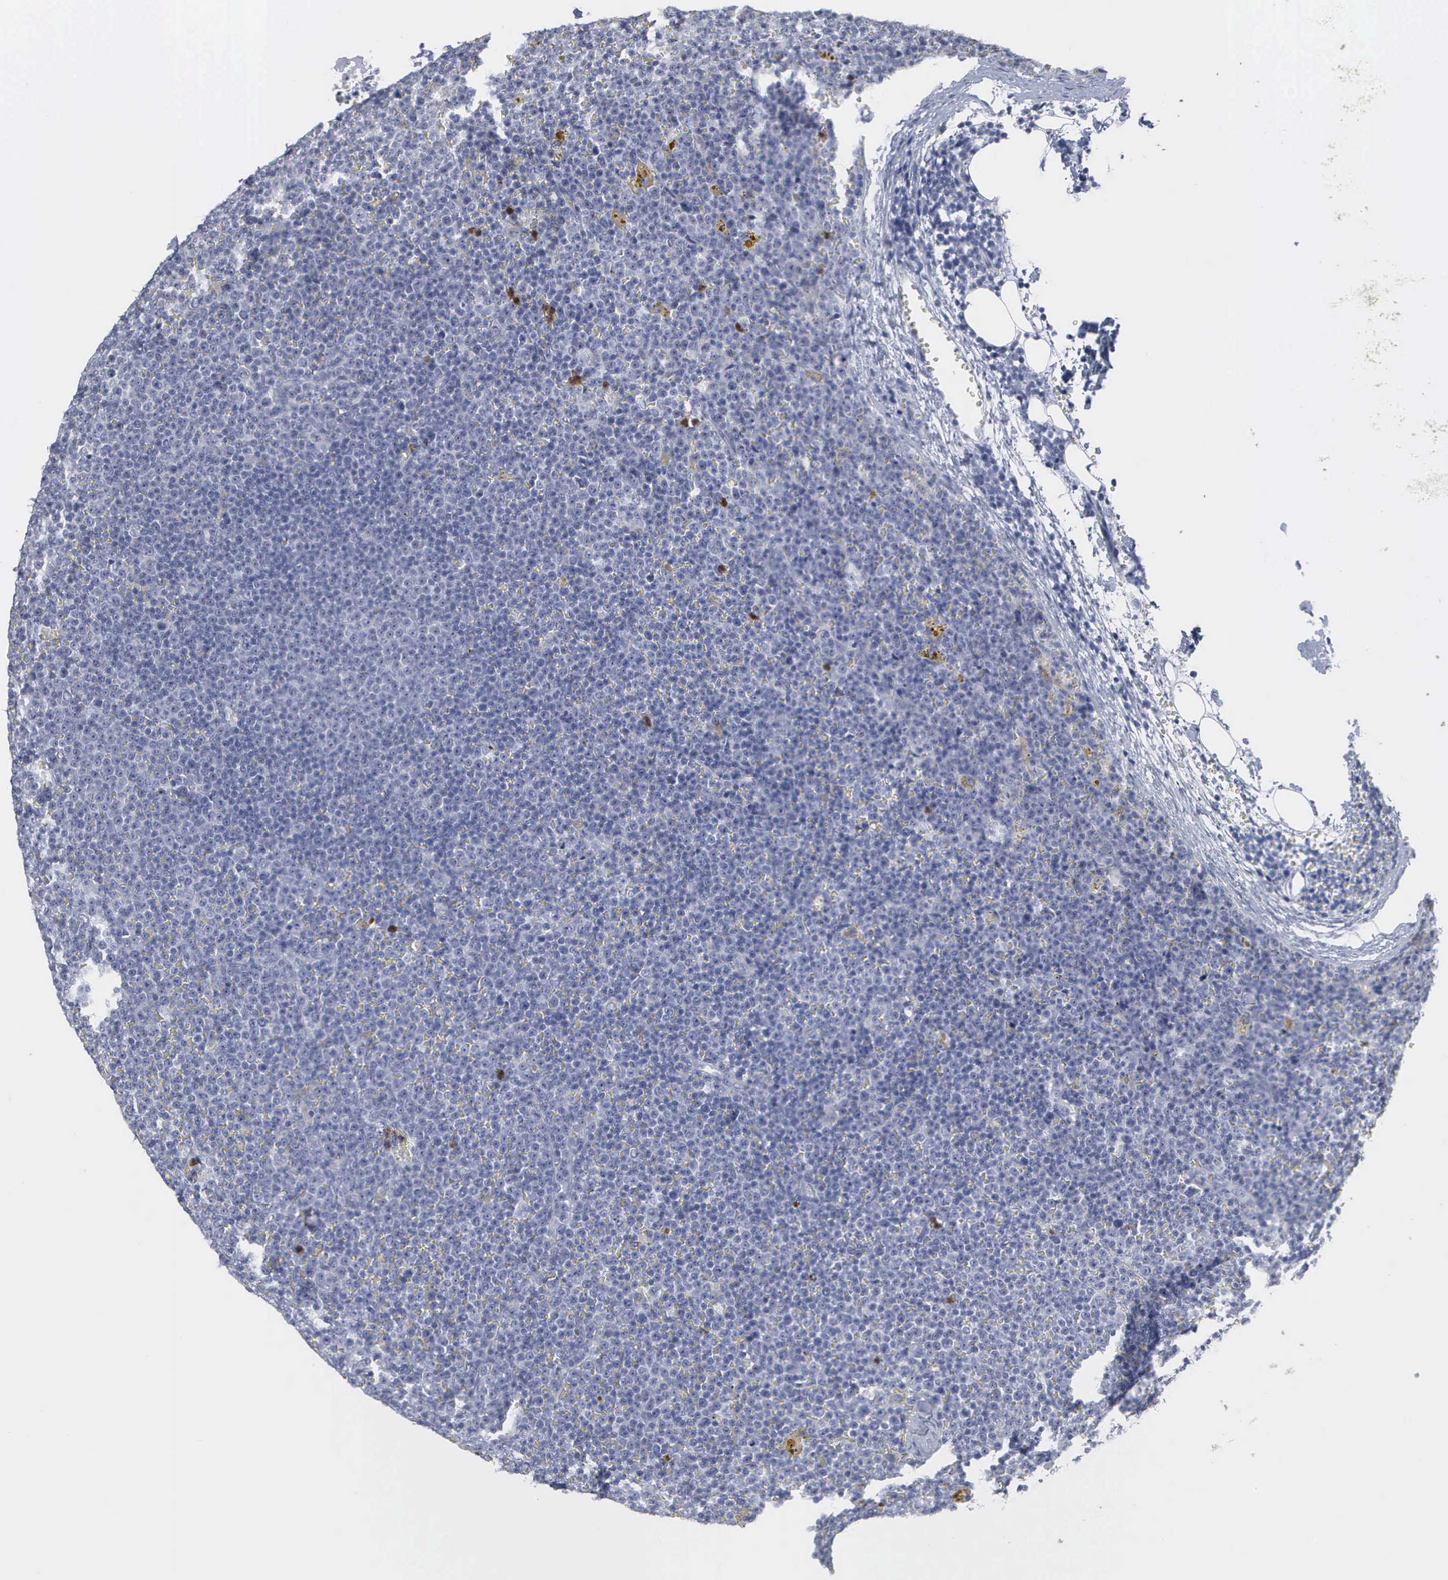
{"staining": {"intensity": "negative", "quantity": "none", "location": "none"}, "tissue": "lymphoma", "cell_type": "Tumor cells", "image_type": "cancer", "snomed": [{"axis": "morphology", "description": "Malignant lymphoma, non-Hodgkin's type, Low grade"}, {"axis": "topography", "description": "Lymph node"}], "caption": "This is an immunohistochemistry image of malignant lymphoma, non-Hodgkin's type (low-grade). There is no expression in tumor cells.", "gene": "SPIN3", "patient": {"sex": "male", "age": 50}}